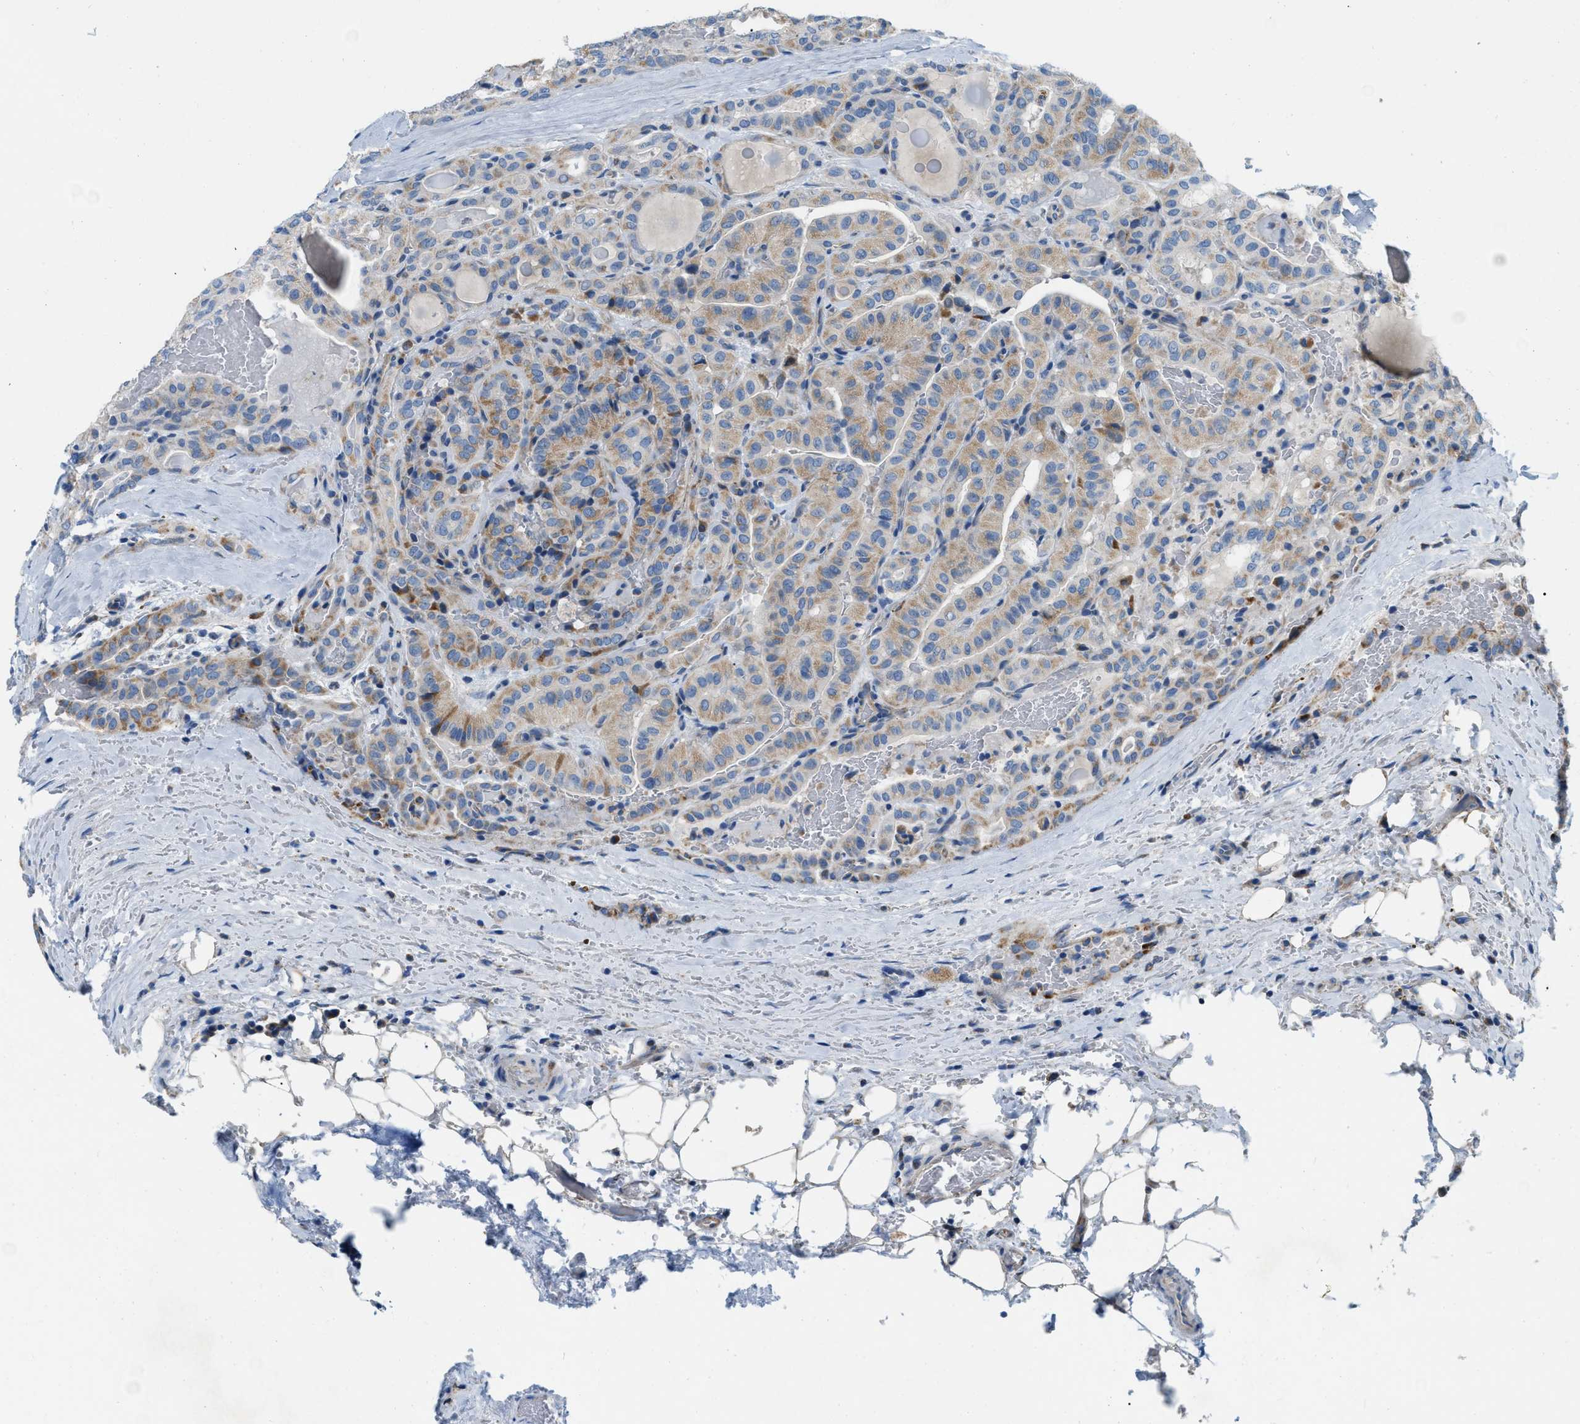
{"staining": {"intensity": "moderate", "quantity": "25%-75%", "location": "cytoplasmic/membranous"}, "tissue": "head and neck cancer", "cell_type": "Tumor cells", "image_type": "cancer", "snomed": [{"axis": "morphology", "description": "Squamous cell carcinoma, NOS"}, {"axis": "topography", "description": "Oral tissue"}, {"axis": "topography", "description": "Head-Neck"}], "caption": "Head and neck squamous cell carcinoma tissue displays moderate cytoplasmic/membranous staining in about 25%-75% of tumor cells The staining is performed using DAB (3,3'-diaminobenzidine) brown chromogen to label protein expression. The nuclei are counter-stained blue using hematoxylin.", "gene": "JADE1", "patient": {"sex": "female", "age": 50}}